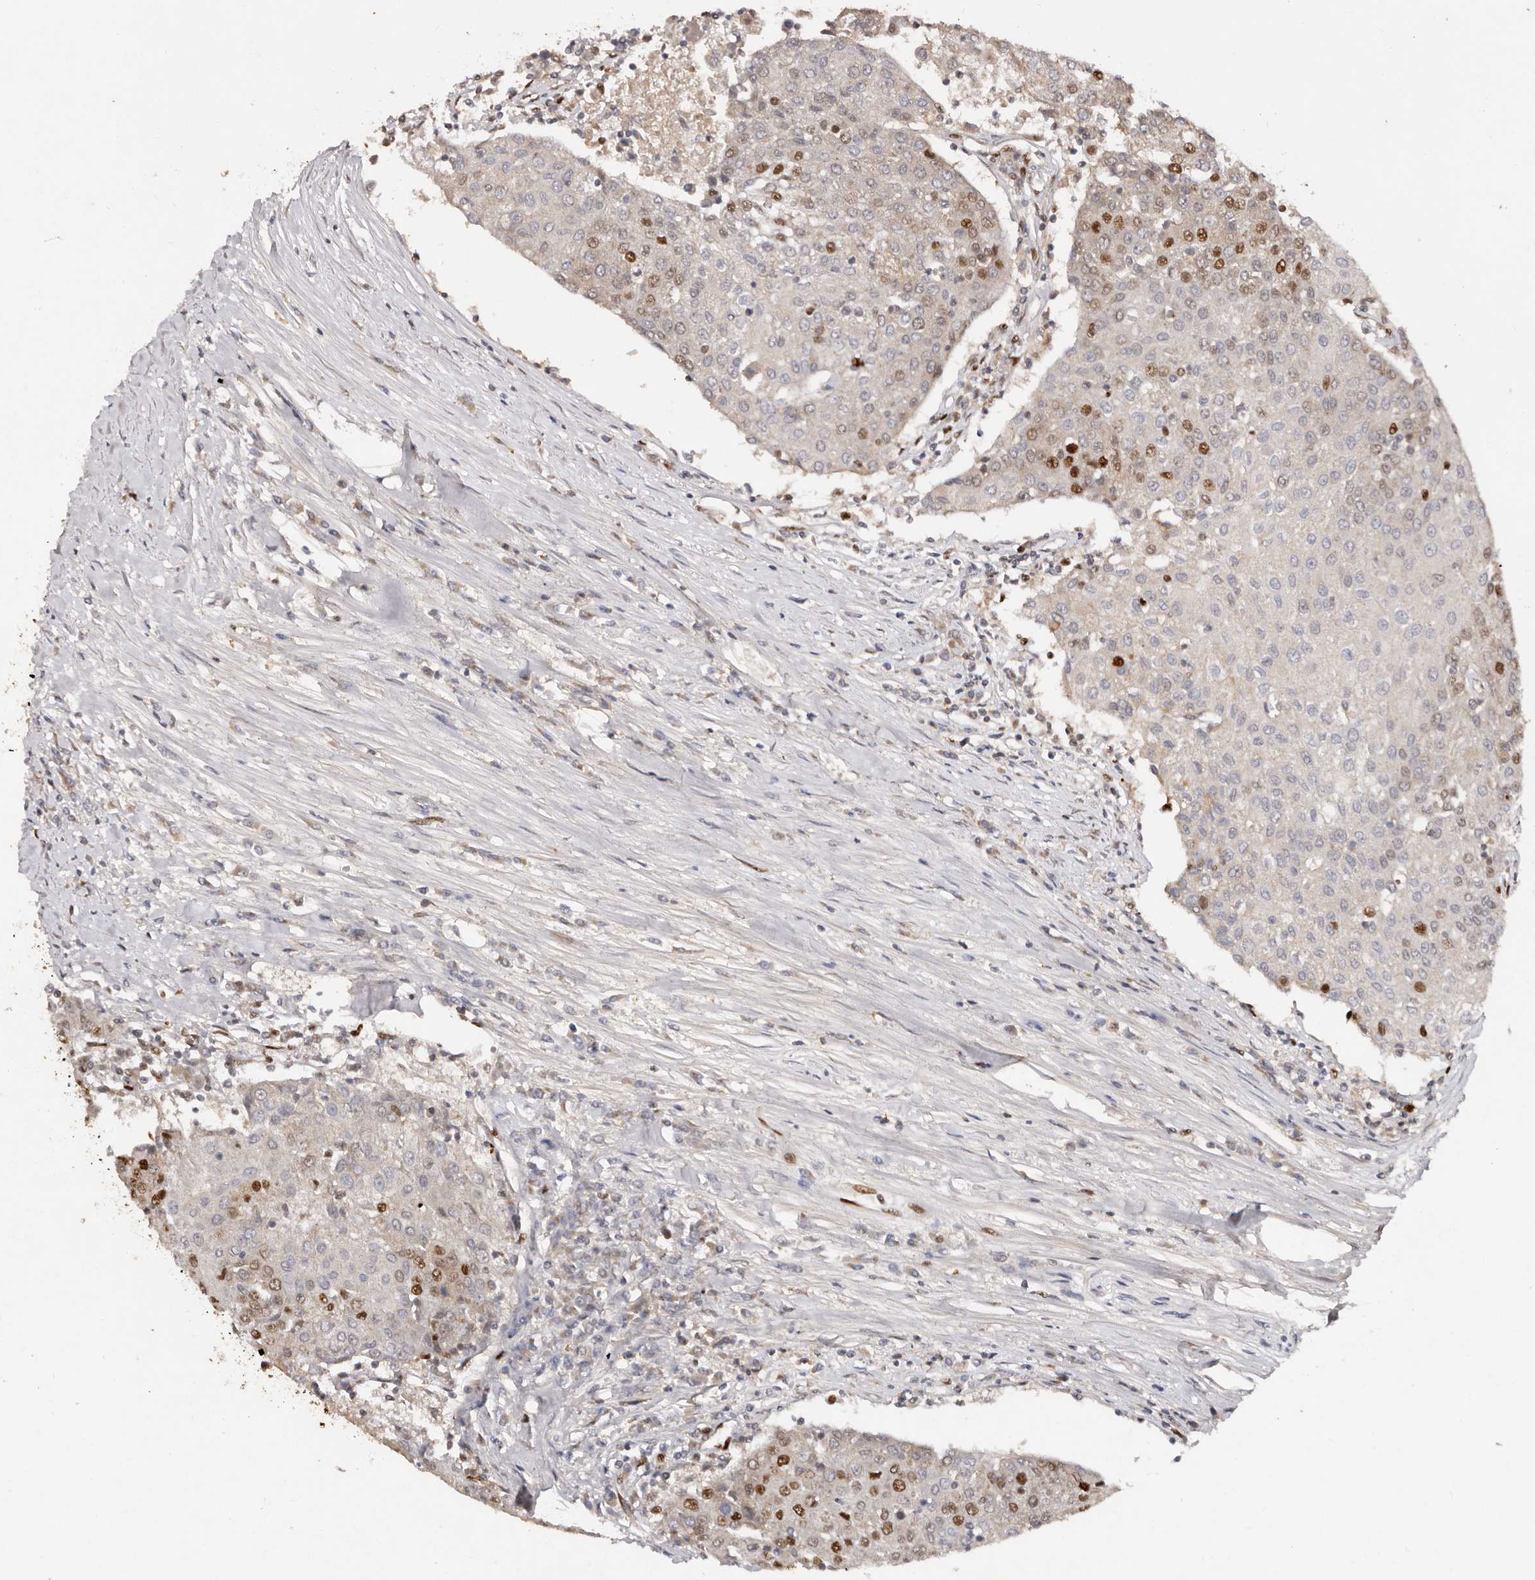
{"staining": {"intensity": "strong", "quantity": "25%-75%", "location": "nuclear"}, "tissue": "urothelial cancer", "cell_type": "Tumor cells", "image_type": "cancer", "snomed": [{"axis": "morphology", "description": "Urothelial carcinoma, High grade"}, {"axis": "topography", "description": "Urinary bladder"}], "caption": "The immunohistochemical stain shows strong nuclear staining in tumor cells of high-grade urothelial carcinoma tissue.", "gene": "KLF7", "patient": {"sex": "female", "age": 85}}